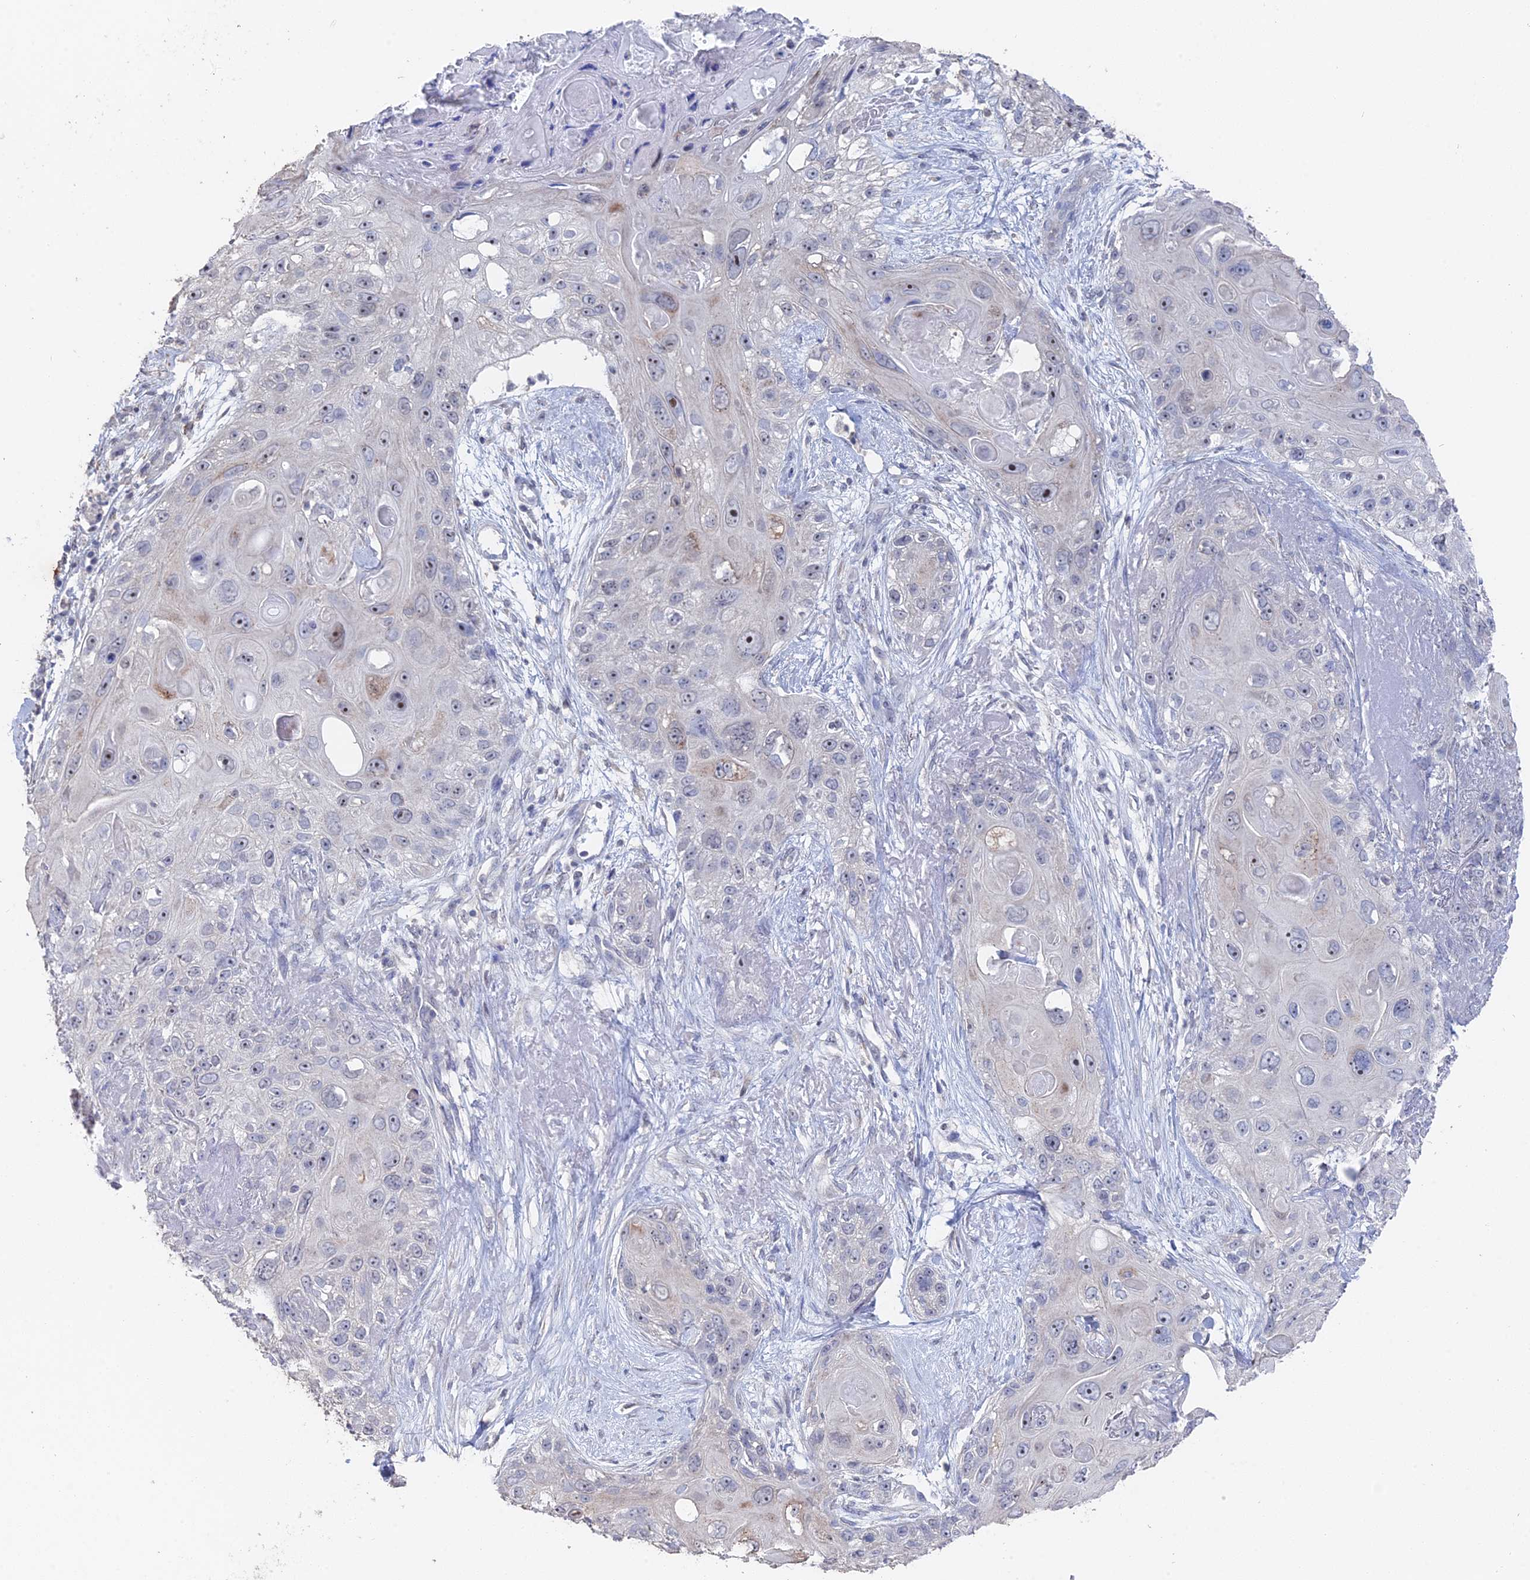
{"staining": {"intensity": "negative", "quantity": "none", "location": "none"}, "tissue": "skin cancer", "cell_type": "Tumor cells", "image_type": "cancer", "snomed": [{"axis": "morphology", "description": "Normal tissue, NOS"}, {"axis": "morphology", "description": "Squamous cell carcinoma, NOS"}, {"axis": "topography", "description": "Skin"}], "caption": "Histopathology image shows no protein expression in tumor cells of squamous cell carcinoma (skin) tissue.", "gene": "SEMG2", "patient": {"sex": "male", "age": 72}}